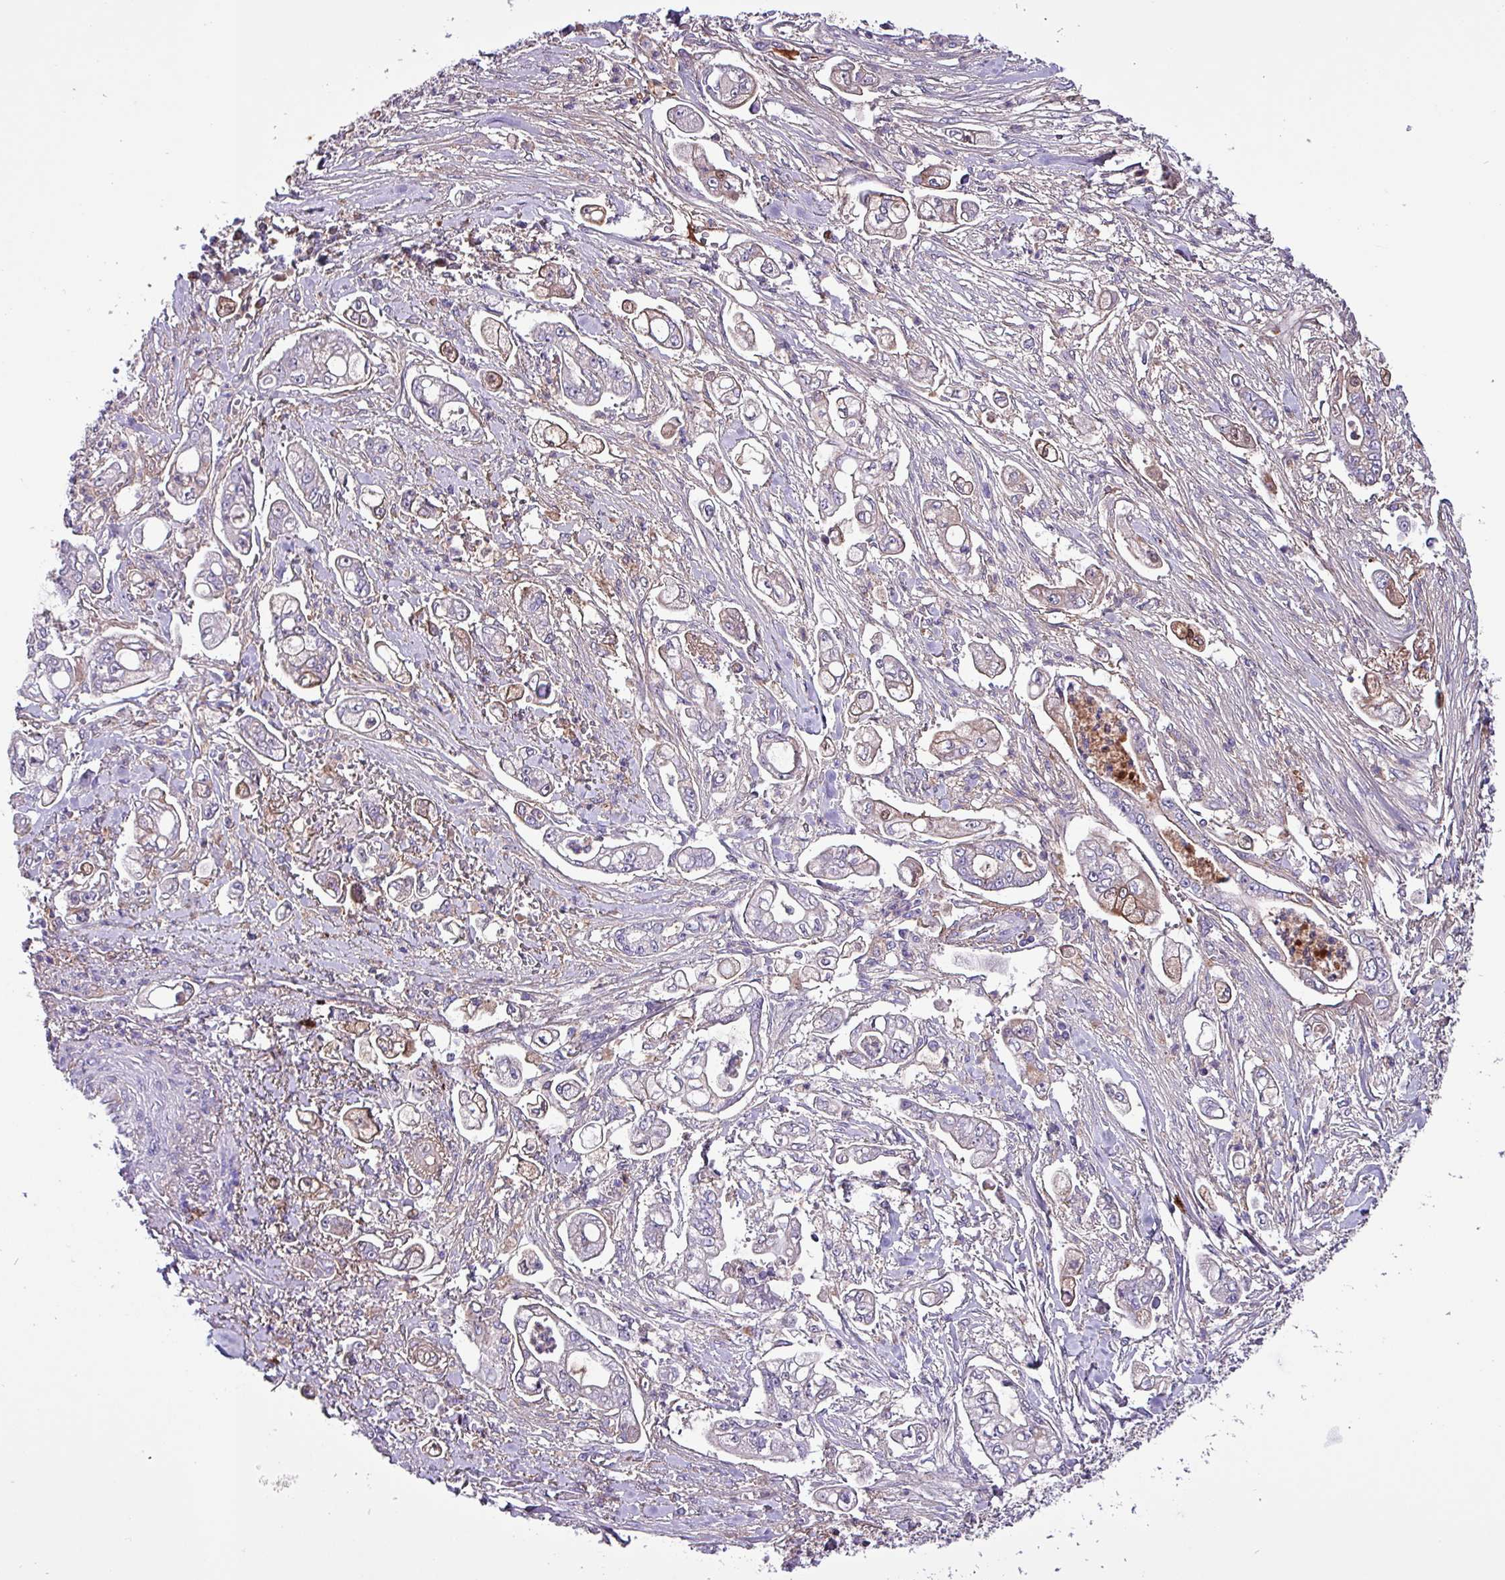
{"staining": {"intensity": "weak", "quantity": "<25%", "location": "cytoplasmic/membranous"}, "tissue": "pancreatic cancer", "cell_type": "Tumor cells", "image_type": "cancer", "snomed": [{"axis": "morphology", "description": "Adenocarcinoma, NOS"}, {"axis": "topography", "description": "Pancreas"}], "caption": "High magnification brightfield microscopy of adenocarcinoma (pancreatic) stained with DAB (brown) and counterstained with hematoxylin (blue): tumor cells show no significant staining.", "gene": "HP", "patient": {"sex": "female", "age": 69}}